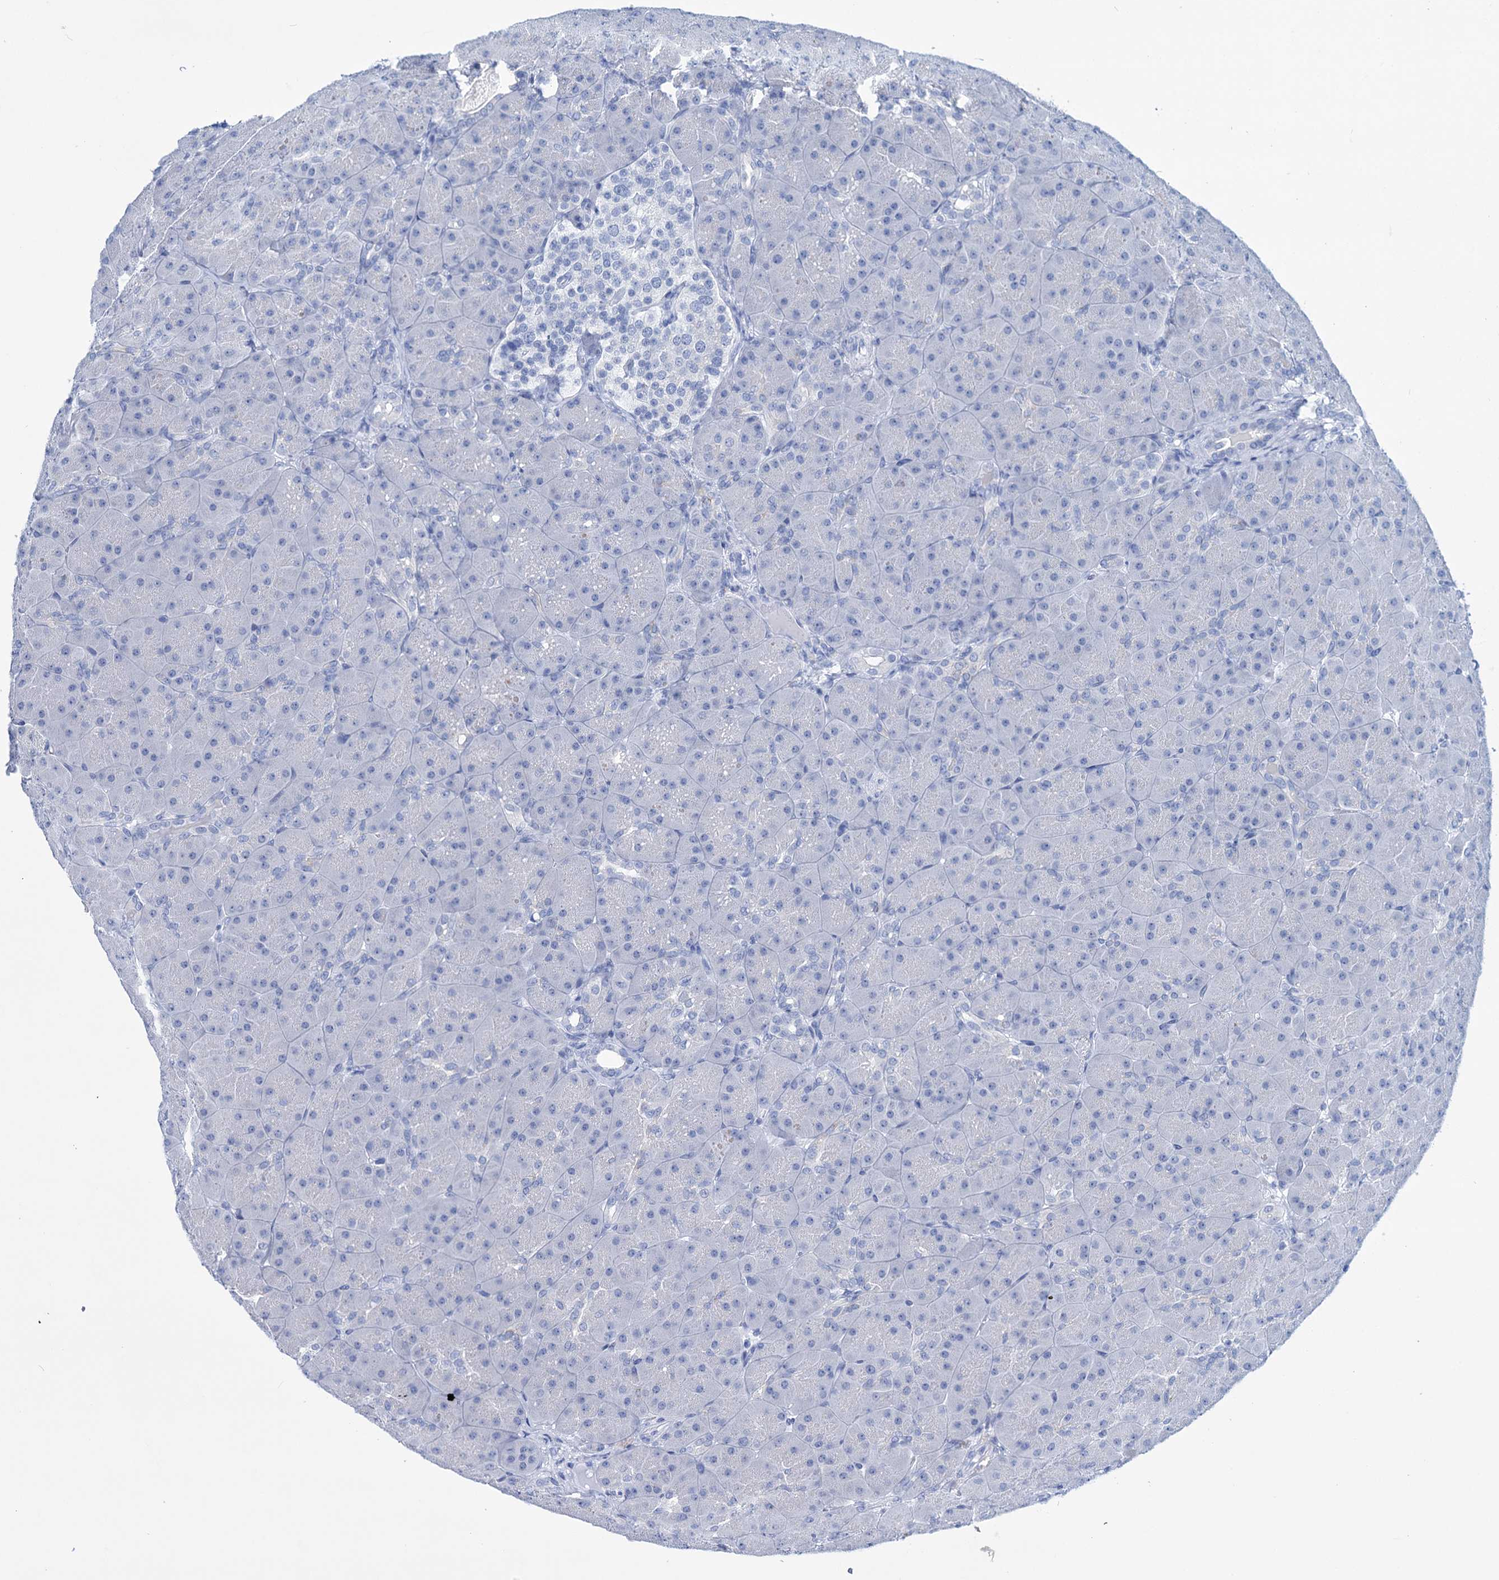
{"staining": {"intensity": "negative", "quantity": "none", "location": "none"}, "tissue": "pancreas", "cell_type": "Exocrine glandular cells", "image_type": "normal", "snomed": [{"axis": "morphology", "description": "Normal tissue, NOS"}, {"axis": "topography", "description": "Pancreas"}], "caption": "Immunohistochemical staining of unremarkable human pancreas reveals no significant positivity in exocrine glandular cells. Nuclei are stained in blue.", "gene": "FBXW12", "patient": {"sex": "male", "age": 66}}